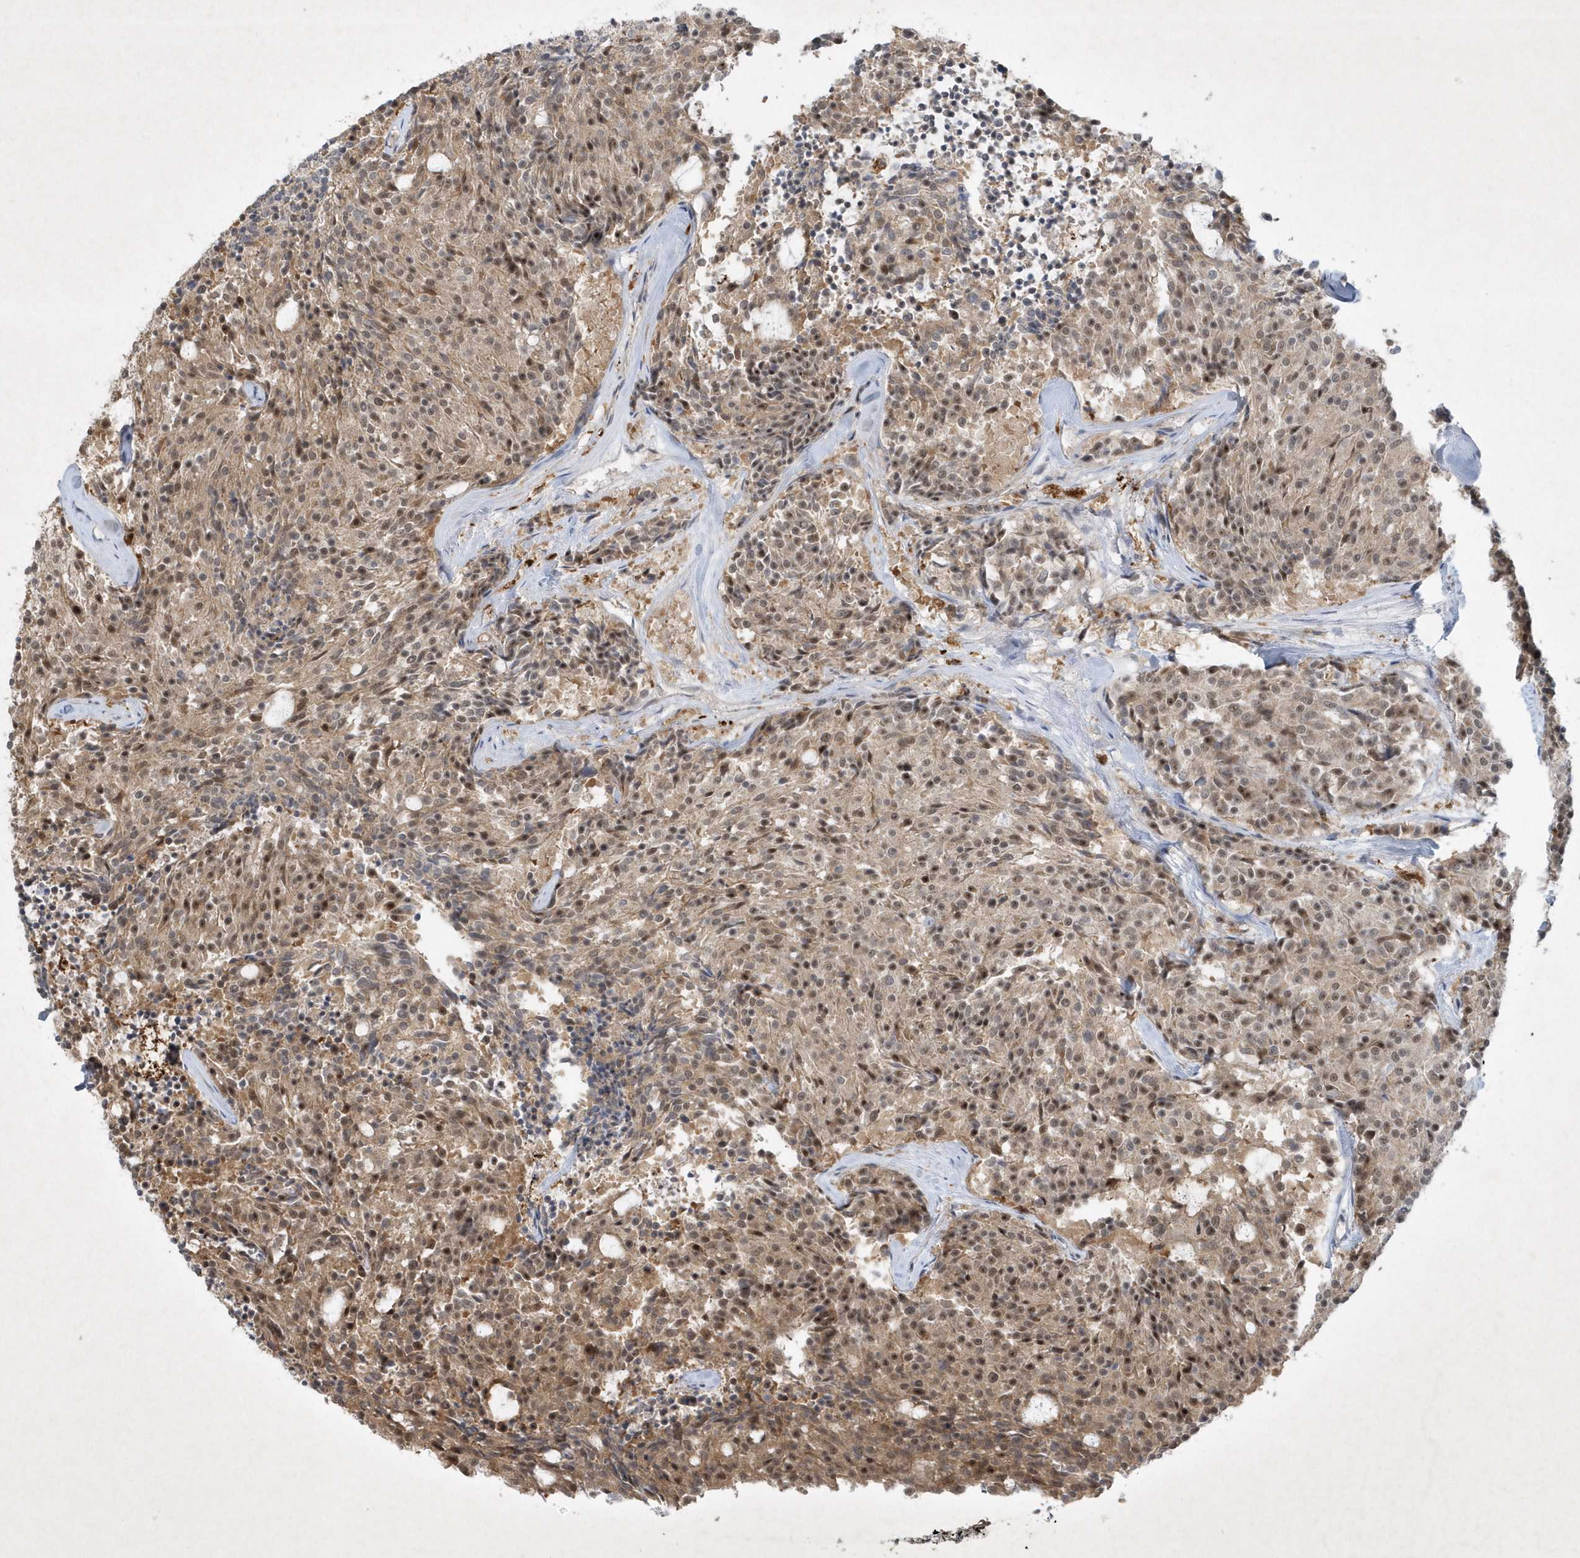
{"staining": {"intensity": "moderate", "quantity": ">75%", "location": "cytoplasmic/membranous,nuclear"}, "tissue": "carcinoid", "cell_type": "Tumor cells", "image_type": "cancer", "snomed": [{"axis": "morphology", "description": "Carcinoid, malignant, NOS"}, {"axis": "topography", "description": "Pancreas"}], "caption": "A photomicrograph showing moderate cytoplasmic/membranous and nuclear positivity in approximately >75% of tumor cells in carcinoid, as visualized by brown immunohistochemical staining.", "gene": "THG1L", "patient": {"sex": "female", "age": 54}}